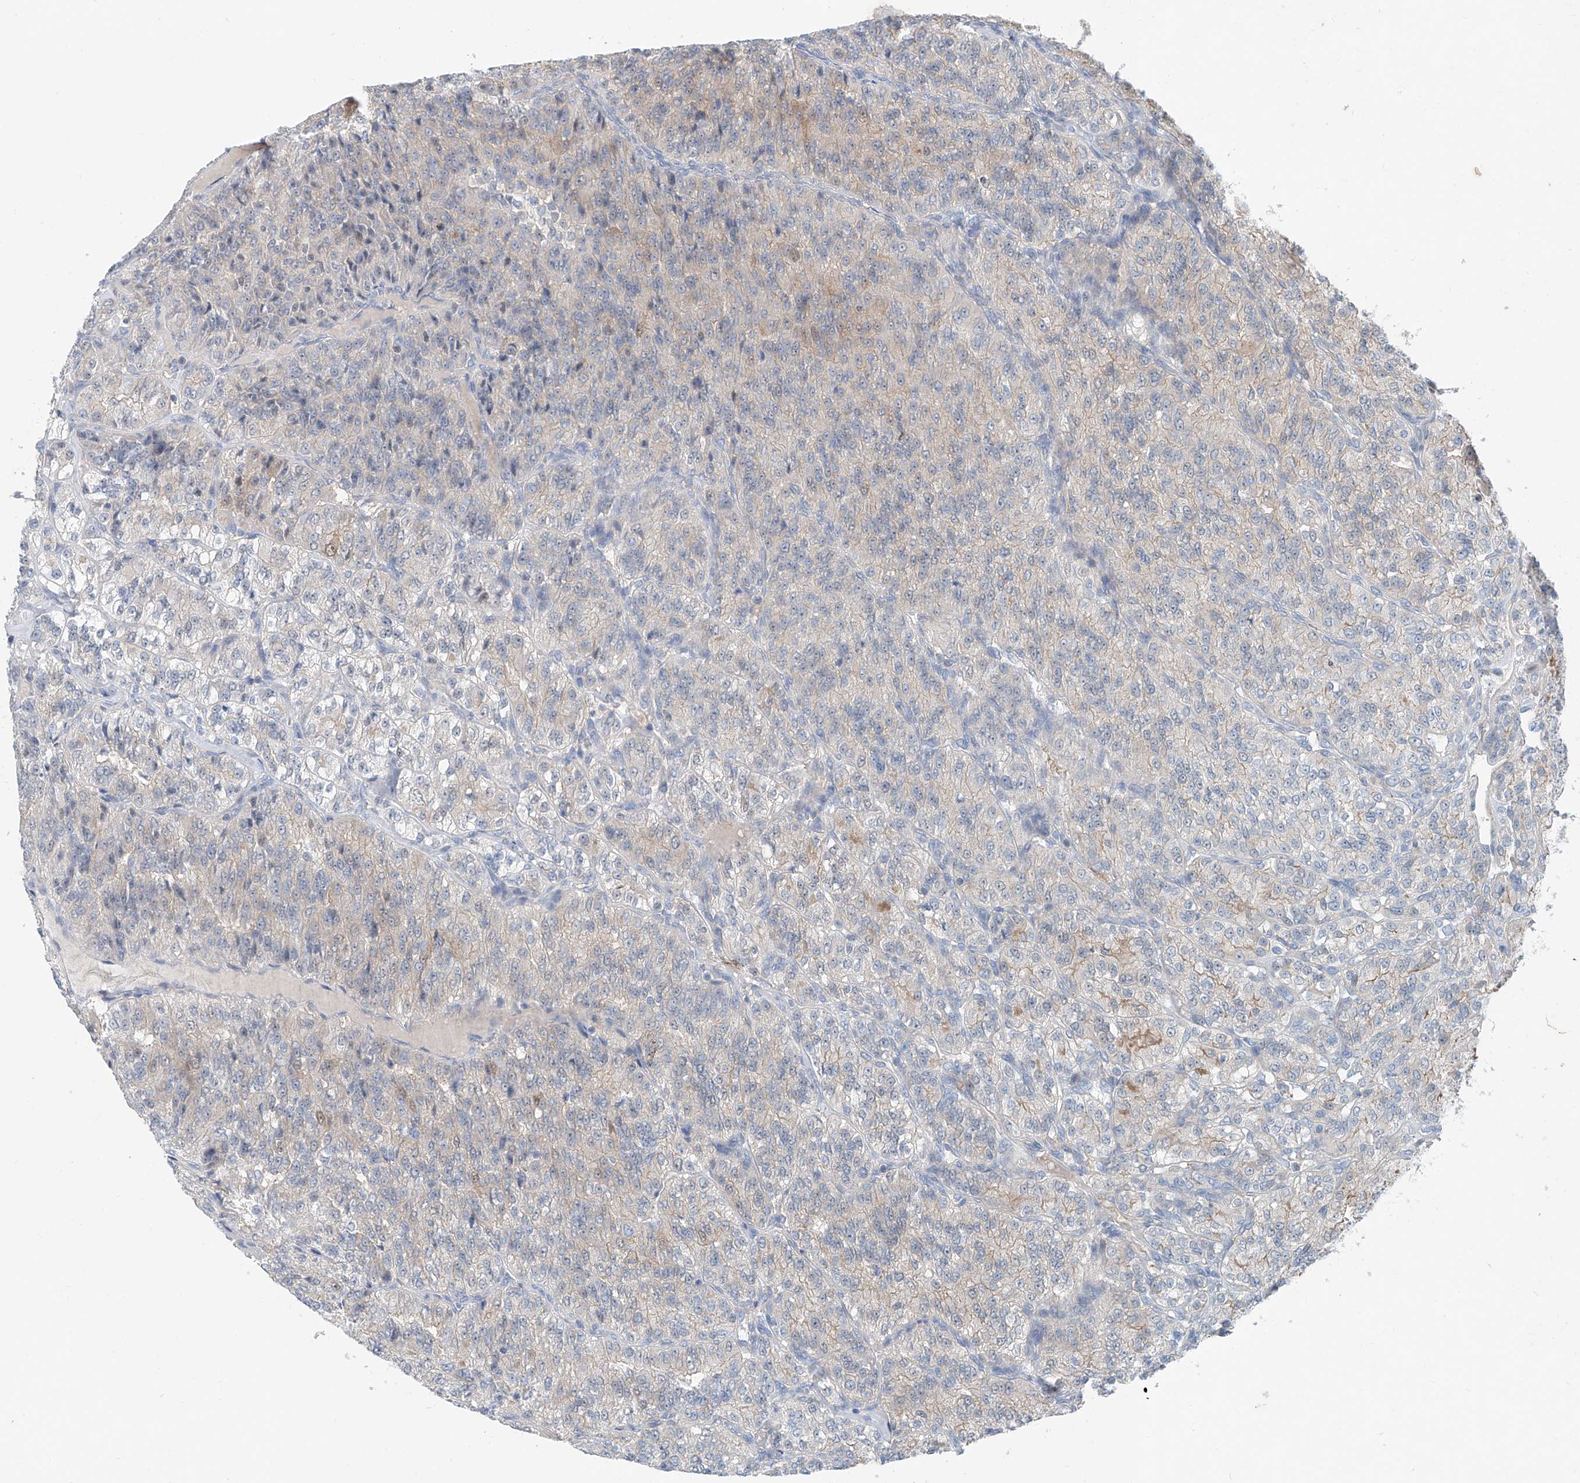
{"staining": {"intensity": "weak", "quantity": "<25%", "location": "cytoplasmic/membranous"}, "tissue": "renal cancer", "cell_type": "Tumor cells", "image_type": "cancer", "snomed": [{"axis": "morphology", "description": "Adenocarcinoma, NOS"}, {"axis": "topography", "description": "Kidney"}], "caption": "IHC micrograph of renal adenocarcinoma stained for a protein (brown), which reveals no positivity in tumor cells.", "gene": "ANKRD34A", "patient": {"sex": "female", "age": 63}}